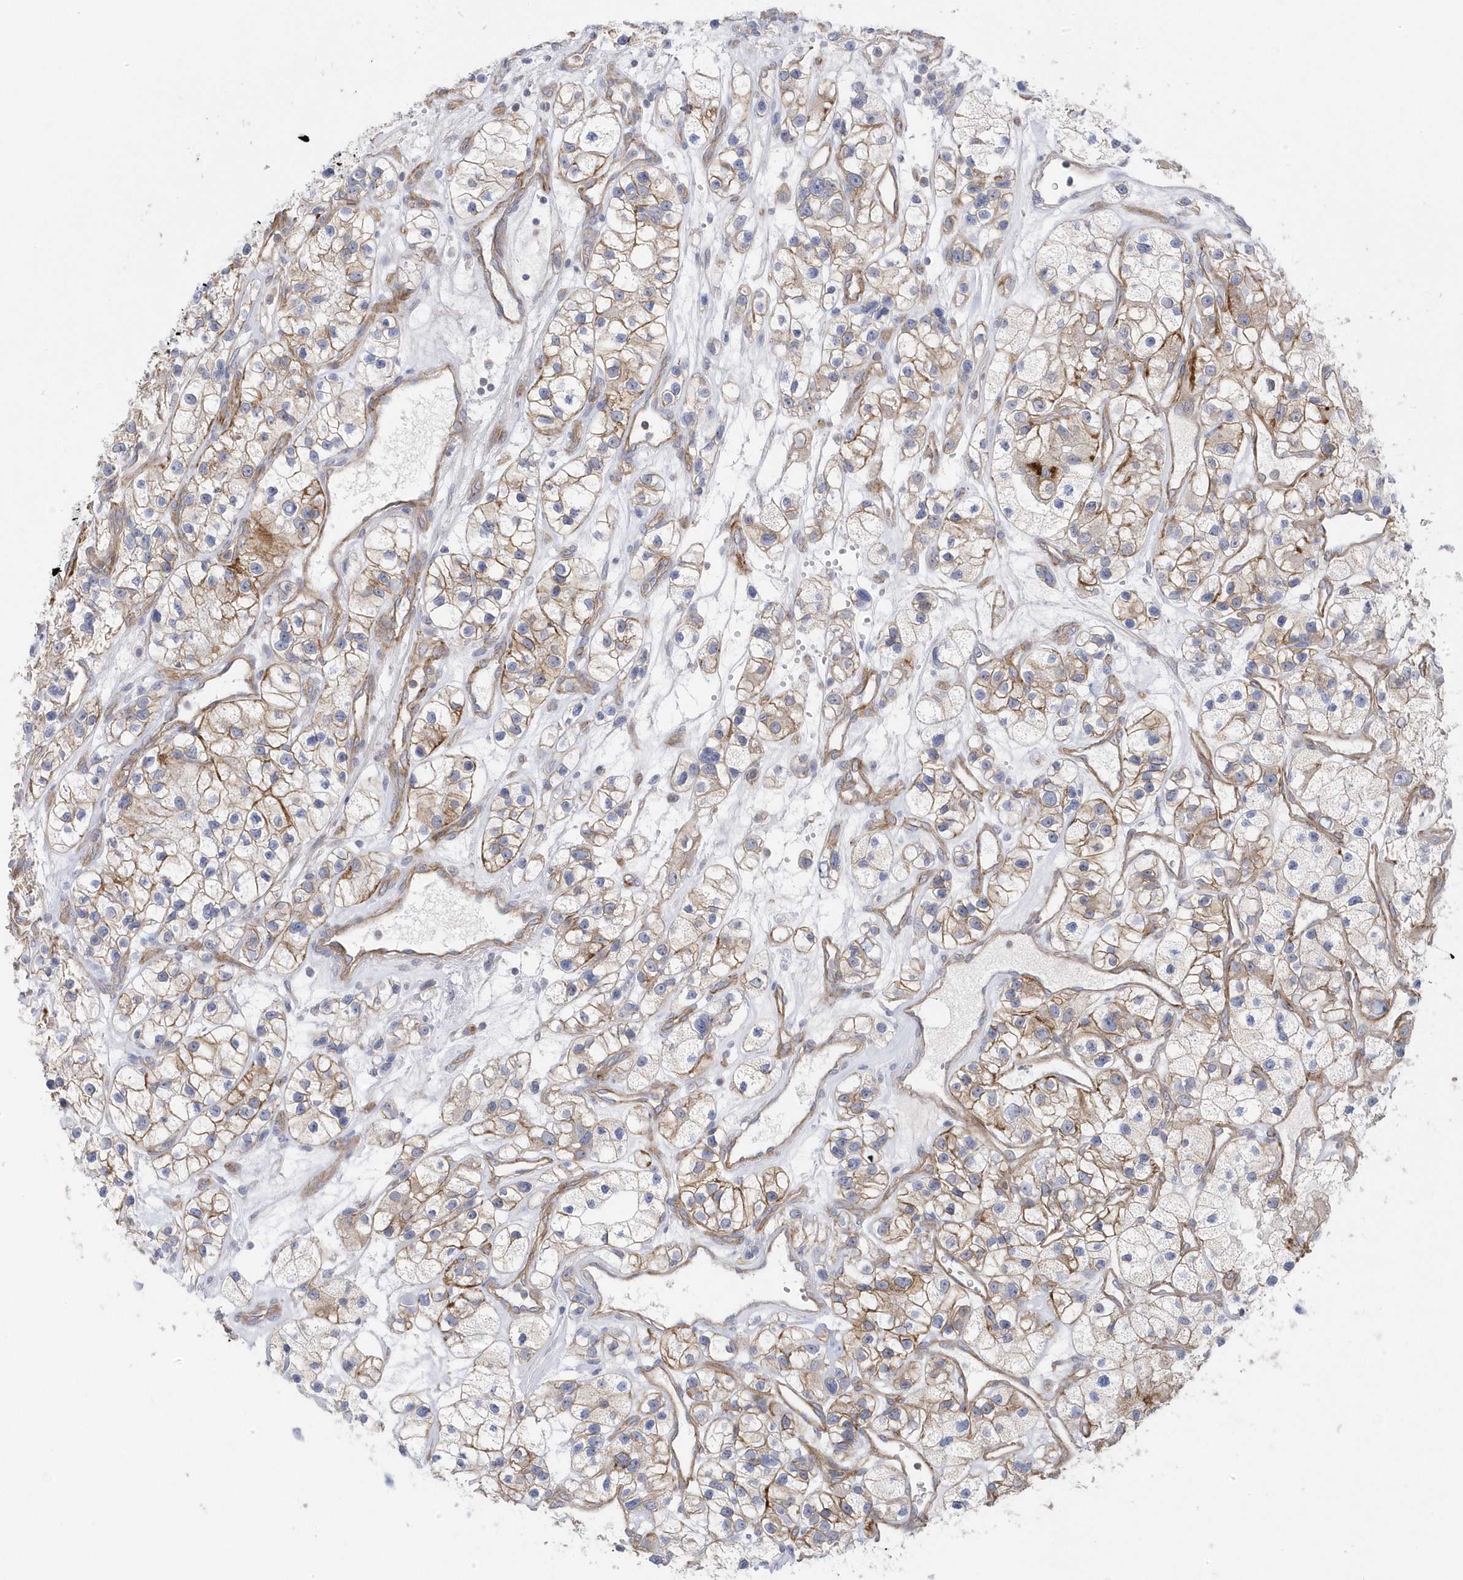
{"staining": {"intensity": "weak", "quantity": "<25%", "location": "cytoplasmic/membranous"}, "tissue": "renal cancer", "cell_type": "Tumor cells", "image_type": "cancer", "snomed": [{"axis": "morphology", "description": "Adenocarcinoma, NOS"}, {"axis": "topography", "description": "Kidney"}], "caption": "Renal cancer (adenocarcinoma) stained for a protein using IHC demonstrates no positivity tumor cells.", "gene": "ANAPC1", "patient": {"sex": "female", "age": 57}}